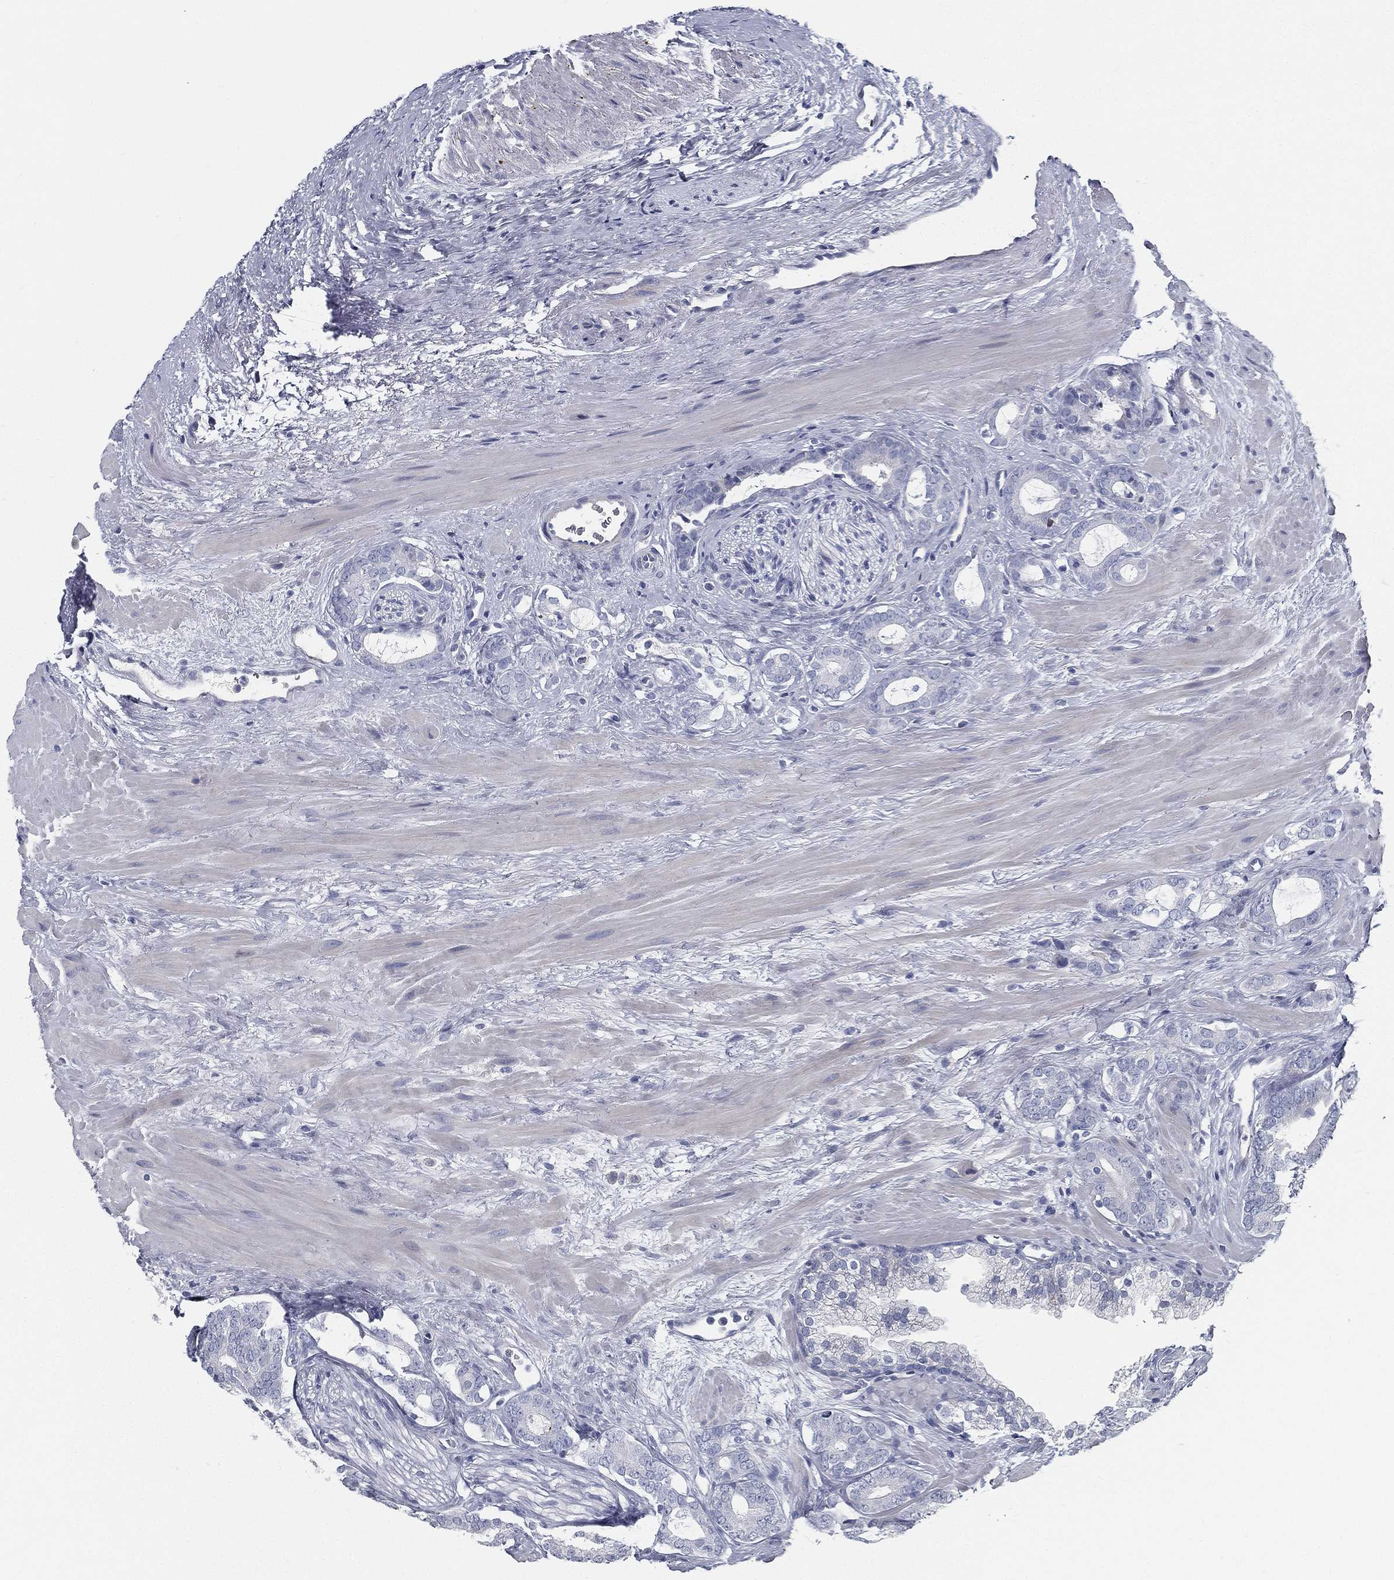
{"staining": {"intensity": "negative", "quantity": "none", "location": "none"}, "tissue": "prostate cancer", "cell_type": "Tumor cells", "image_type": "cancer", "snomed": [{"axis": "morphology", "description": "Adenocarcinoma, NOS"}, {"axis": "topography", "description": "Prostate"}], "caption": "A histopathology image of human prostate cancer is negative for staining in tumor cells.", "gene": "SPPL2C", "patient": {"sex": "male", "age": 55}}